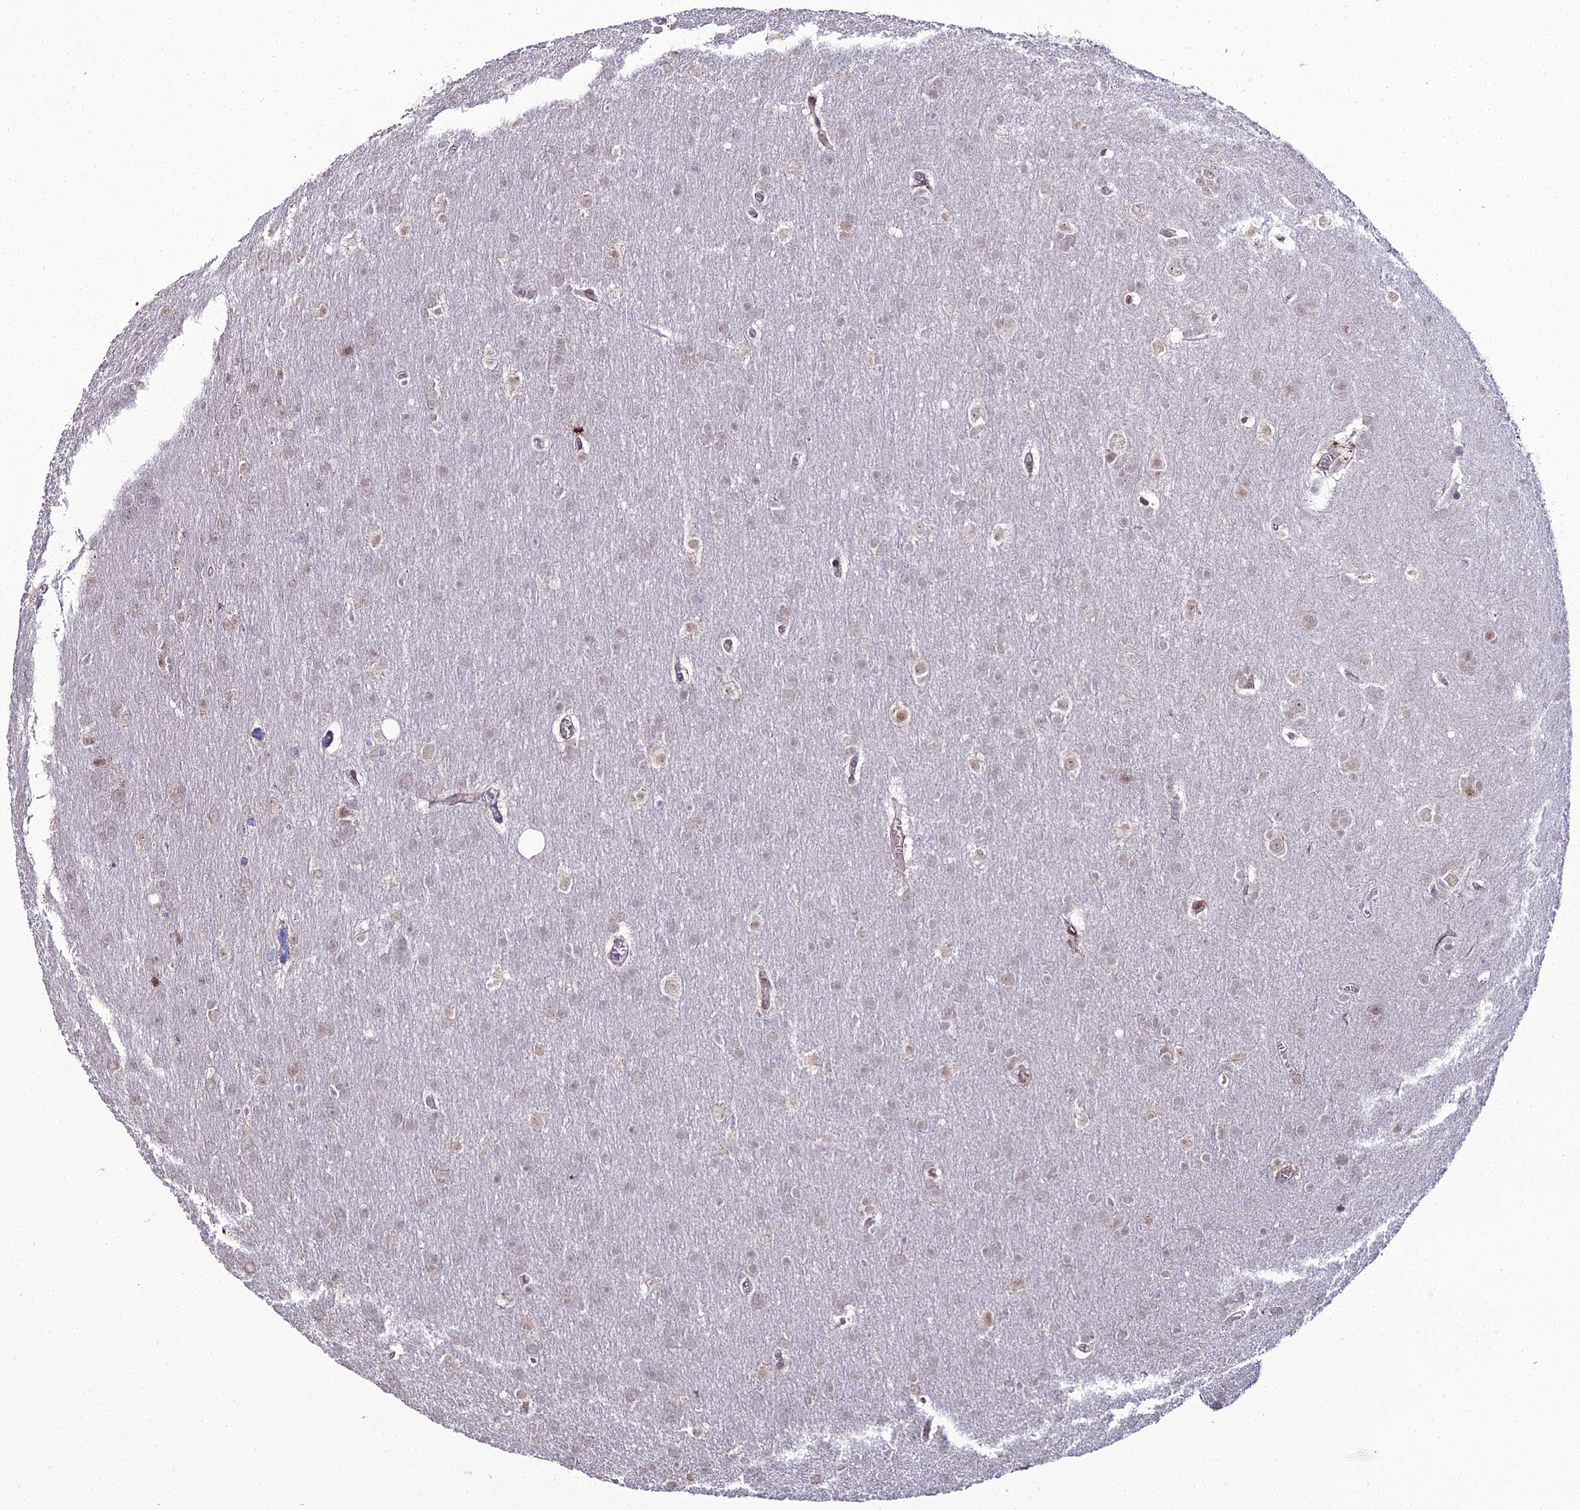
{"staining": {"intensity": "negative", "quantity": "none", "location": "none"}, "tissue": "glioma", "cell_type": "Tumor cells", "image_type": "cancer", "snomed": [{"axis": "morphology", "description": "Glioma, malignant, Low grade"}, {"axis": "topography", "description": "Brain"}], "caption": "Immunohistochemical staining of human malignant glioma (low-grade) demonstrates no significant staining in tumor cells.", "gene": "TROAP", "patient": {"sex": "female", "age": 32}}